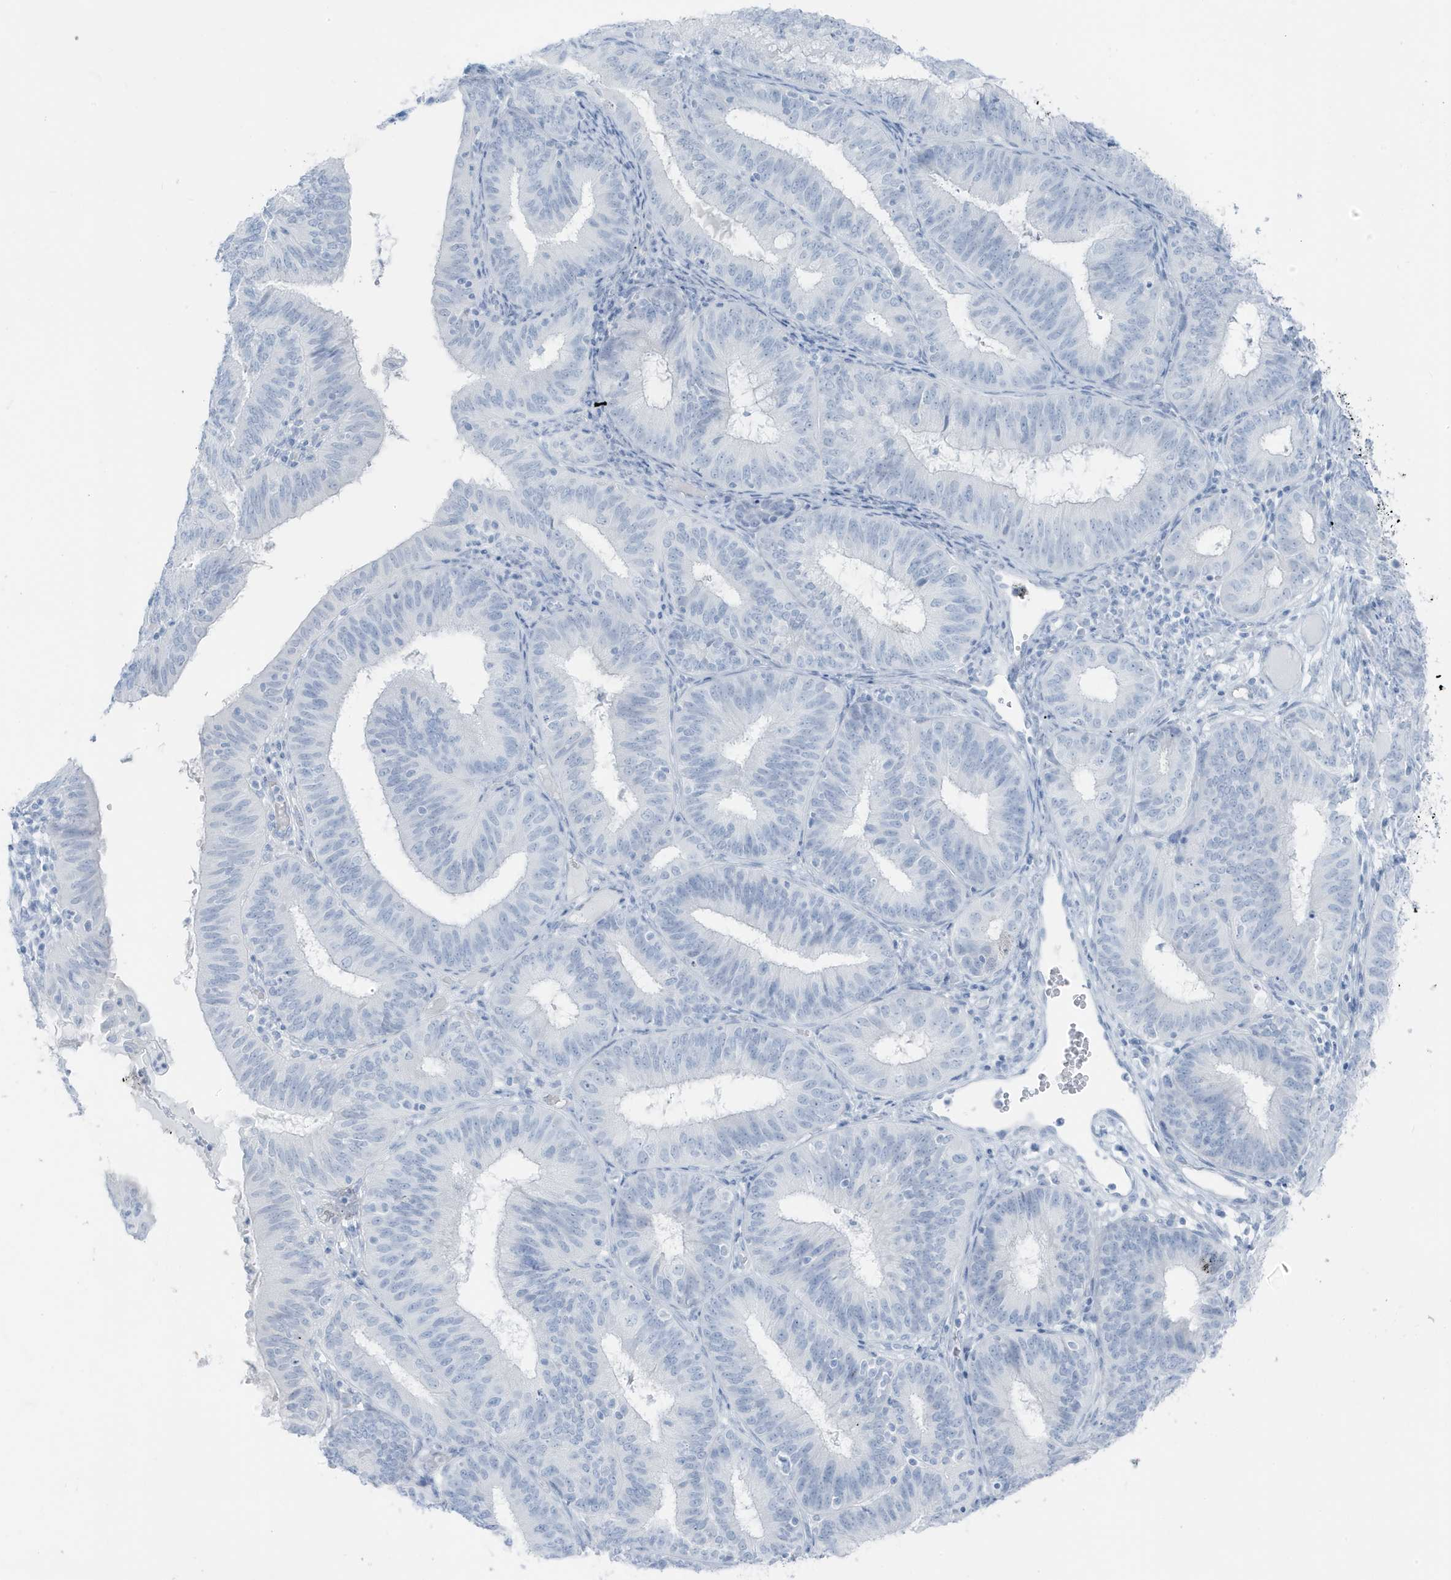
{"staining": {"intensity": "negative", "quantity": "none", "location": "none"}, "tissue": "endometrial cancer", "cell_type": "Tumor cells", "image_type": "cancer", "snomed": [{"axis": "morphology", "description": "Adenocarcinoma, NOS"}, {"axis": "topography", "description": "Endometrium"}], "caption": "The micrograph reveals no staining of tumor cells in adenocarcinoma (endometrial).", "gene": "ZFP64", "patient": {"sex": "female", "age": 51}}